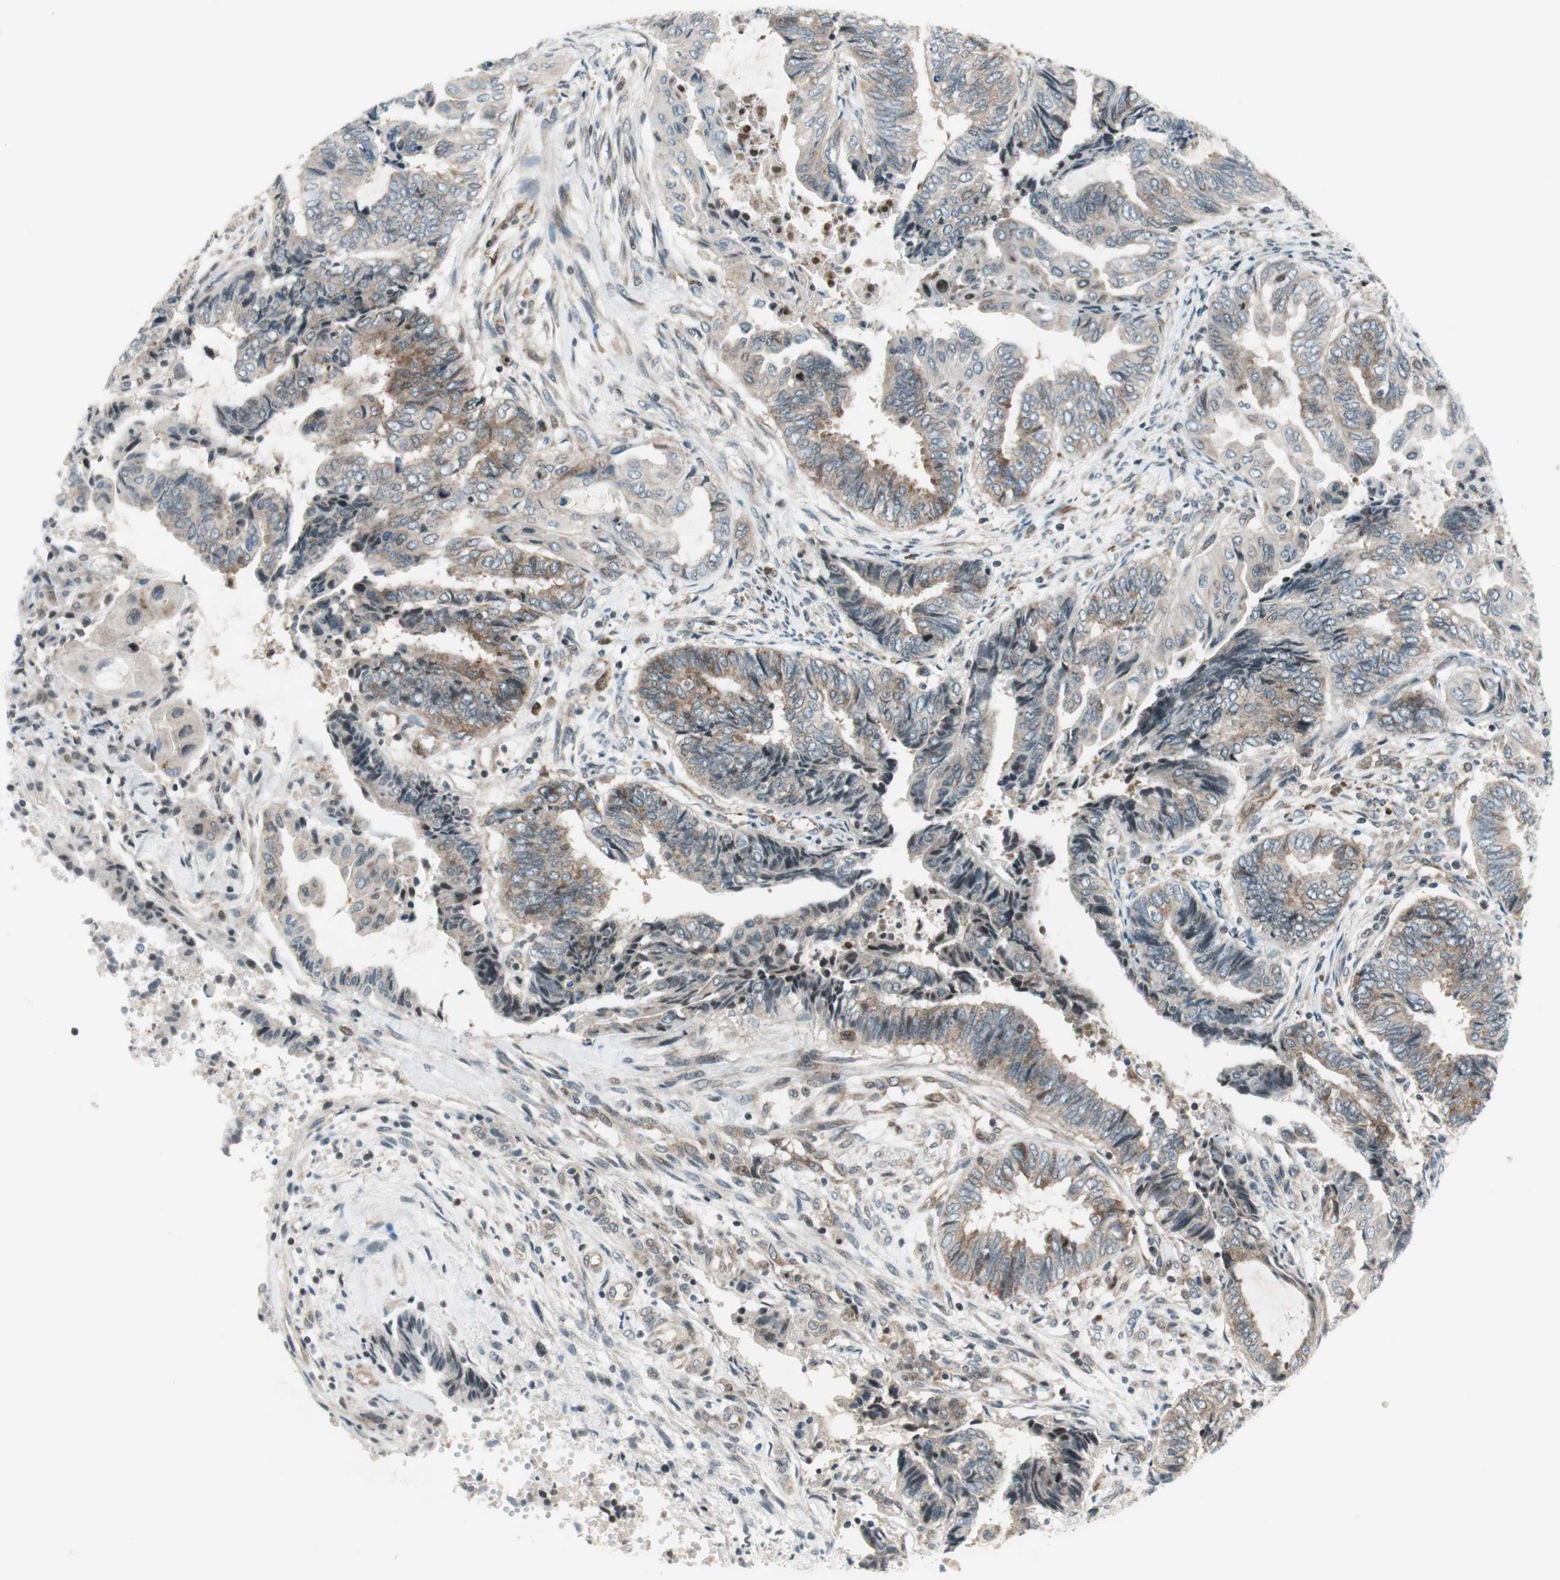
{"staining": {"intensity": "weak", "quantity": "<25%", "location": "cytoplasmic/membranous"}, "tissue": "endometrial cancer", "cell_type": "Tumor cells", "image_type": "cancer", "snomed": [{"axis": "morphology", "description": "Adenocarcinoma, NOS"}, {"axis": "topography", "description": "Uterus"}, {"axis": "topography", "description": "Endometrium"}], "caption": "Endometrial cancer stained for a protein using immunohistochemistry (IHC) demonstrates no expression tumor cells.", "gene": "TPT1", "patient": {"sex": "female", "age": 70}}